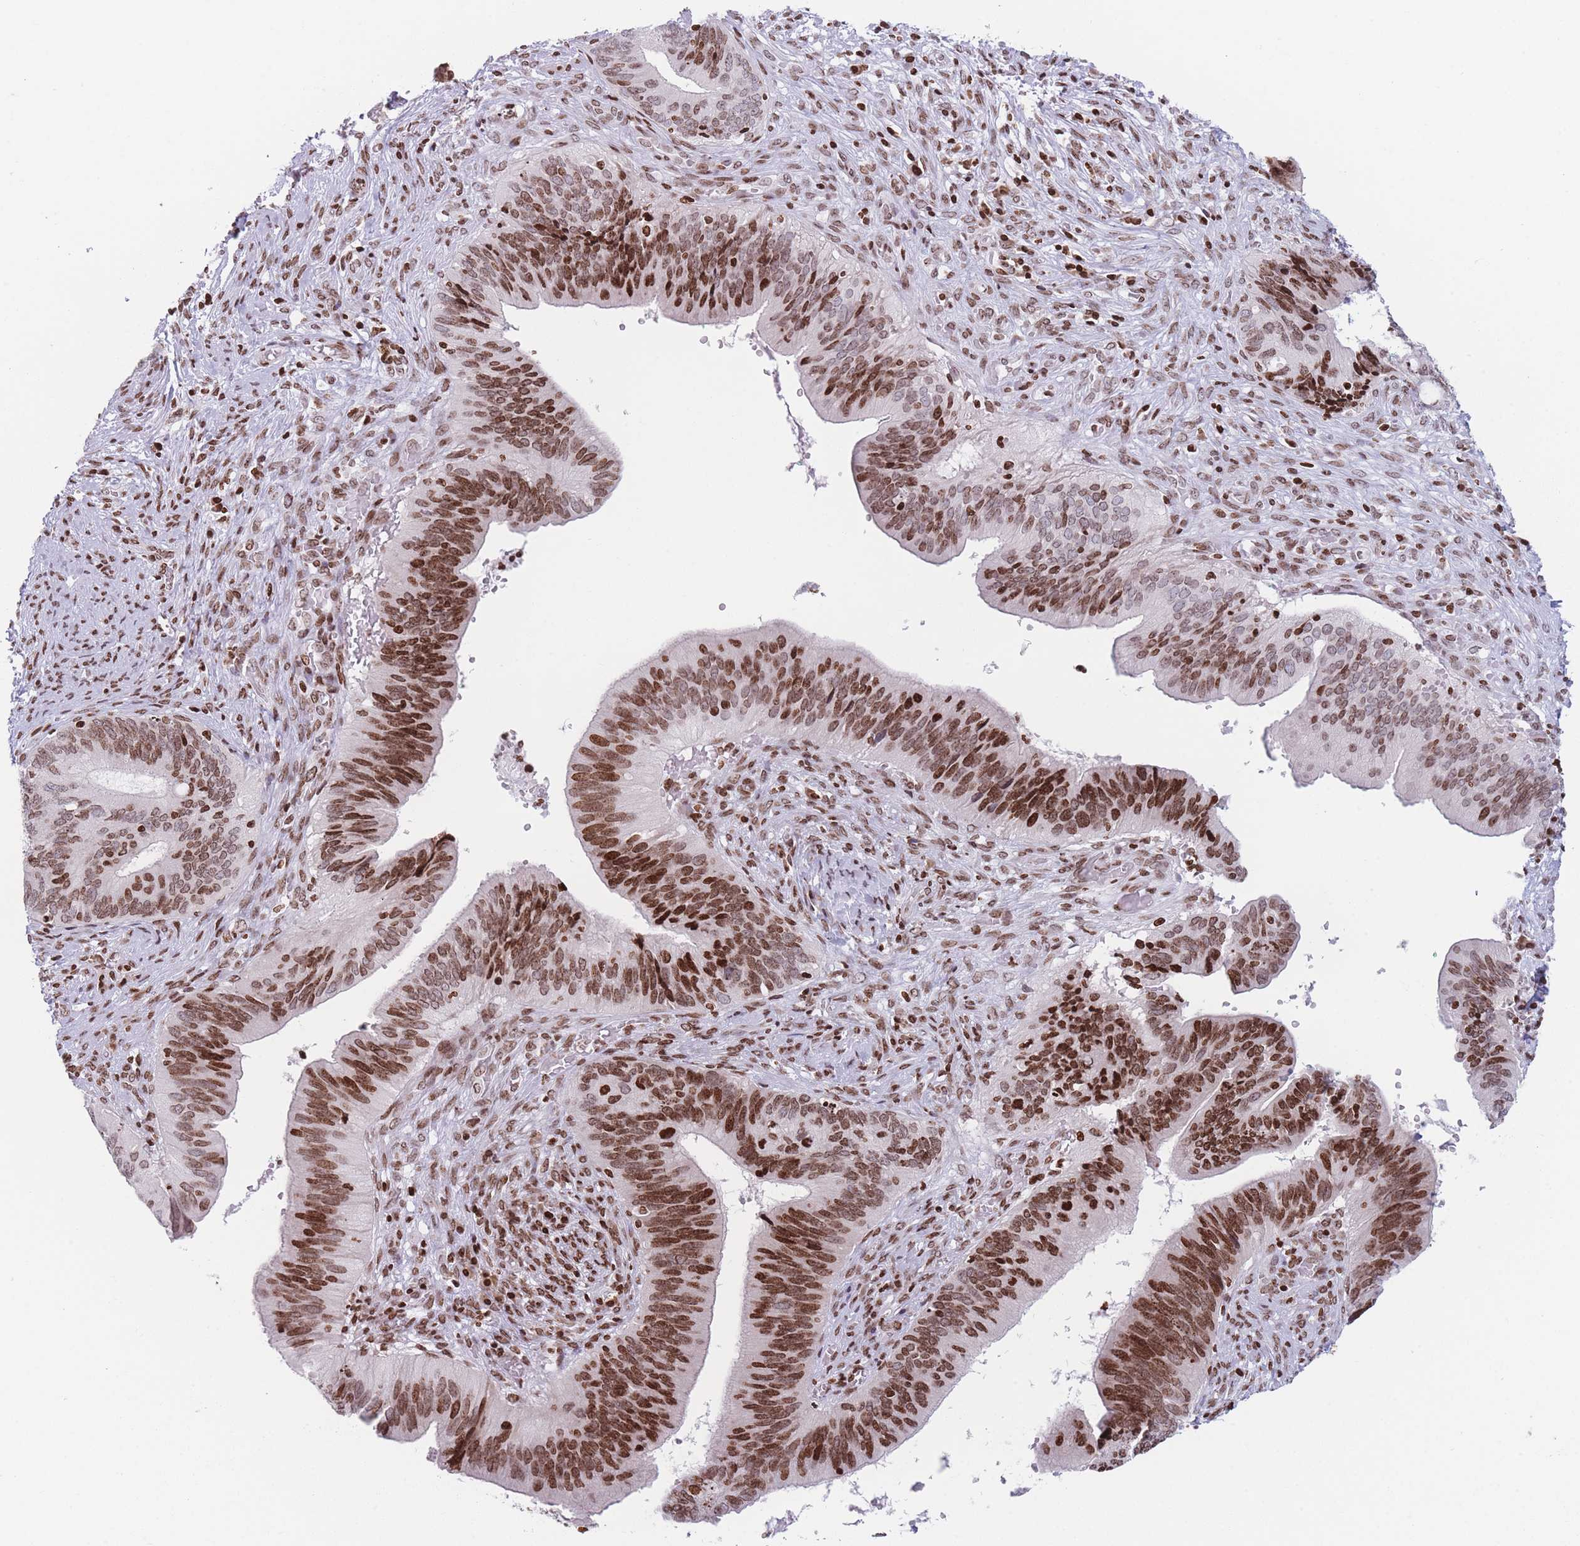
{"staining": {"intensity": "strong", "quantity": ">75%", "location": "nuclear"}, "tissue": "cervical cancer", "cell_type": "Tumor cells", "image_type": "cancer", "snomed": [{"axis": "morphology", "description": "Adenocarcinoma, NOS"}, {"axis": "topography", "description": "Cervix"}], "caption": "An image of human adenocarcinoma (cervical) stained for a protein reveals strong nuclear brown staining in tumor cells. (DAB (3,3'-diaminobenzidine) IHC with brightfield microscopy, high magnification).", "gene": "AK9", "patient": {"sex": "female", "age": 42}}